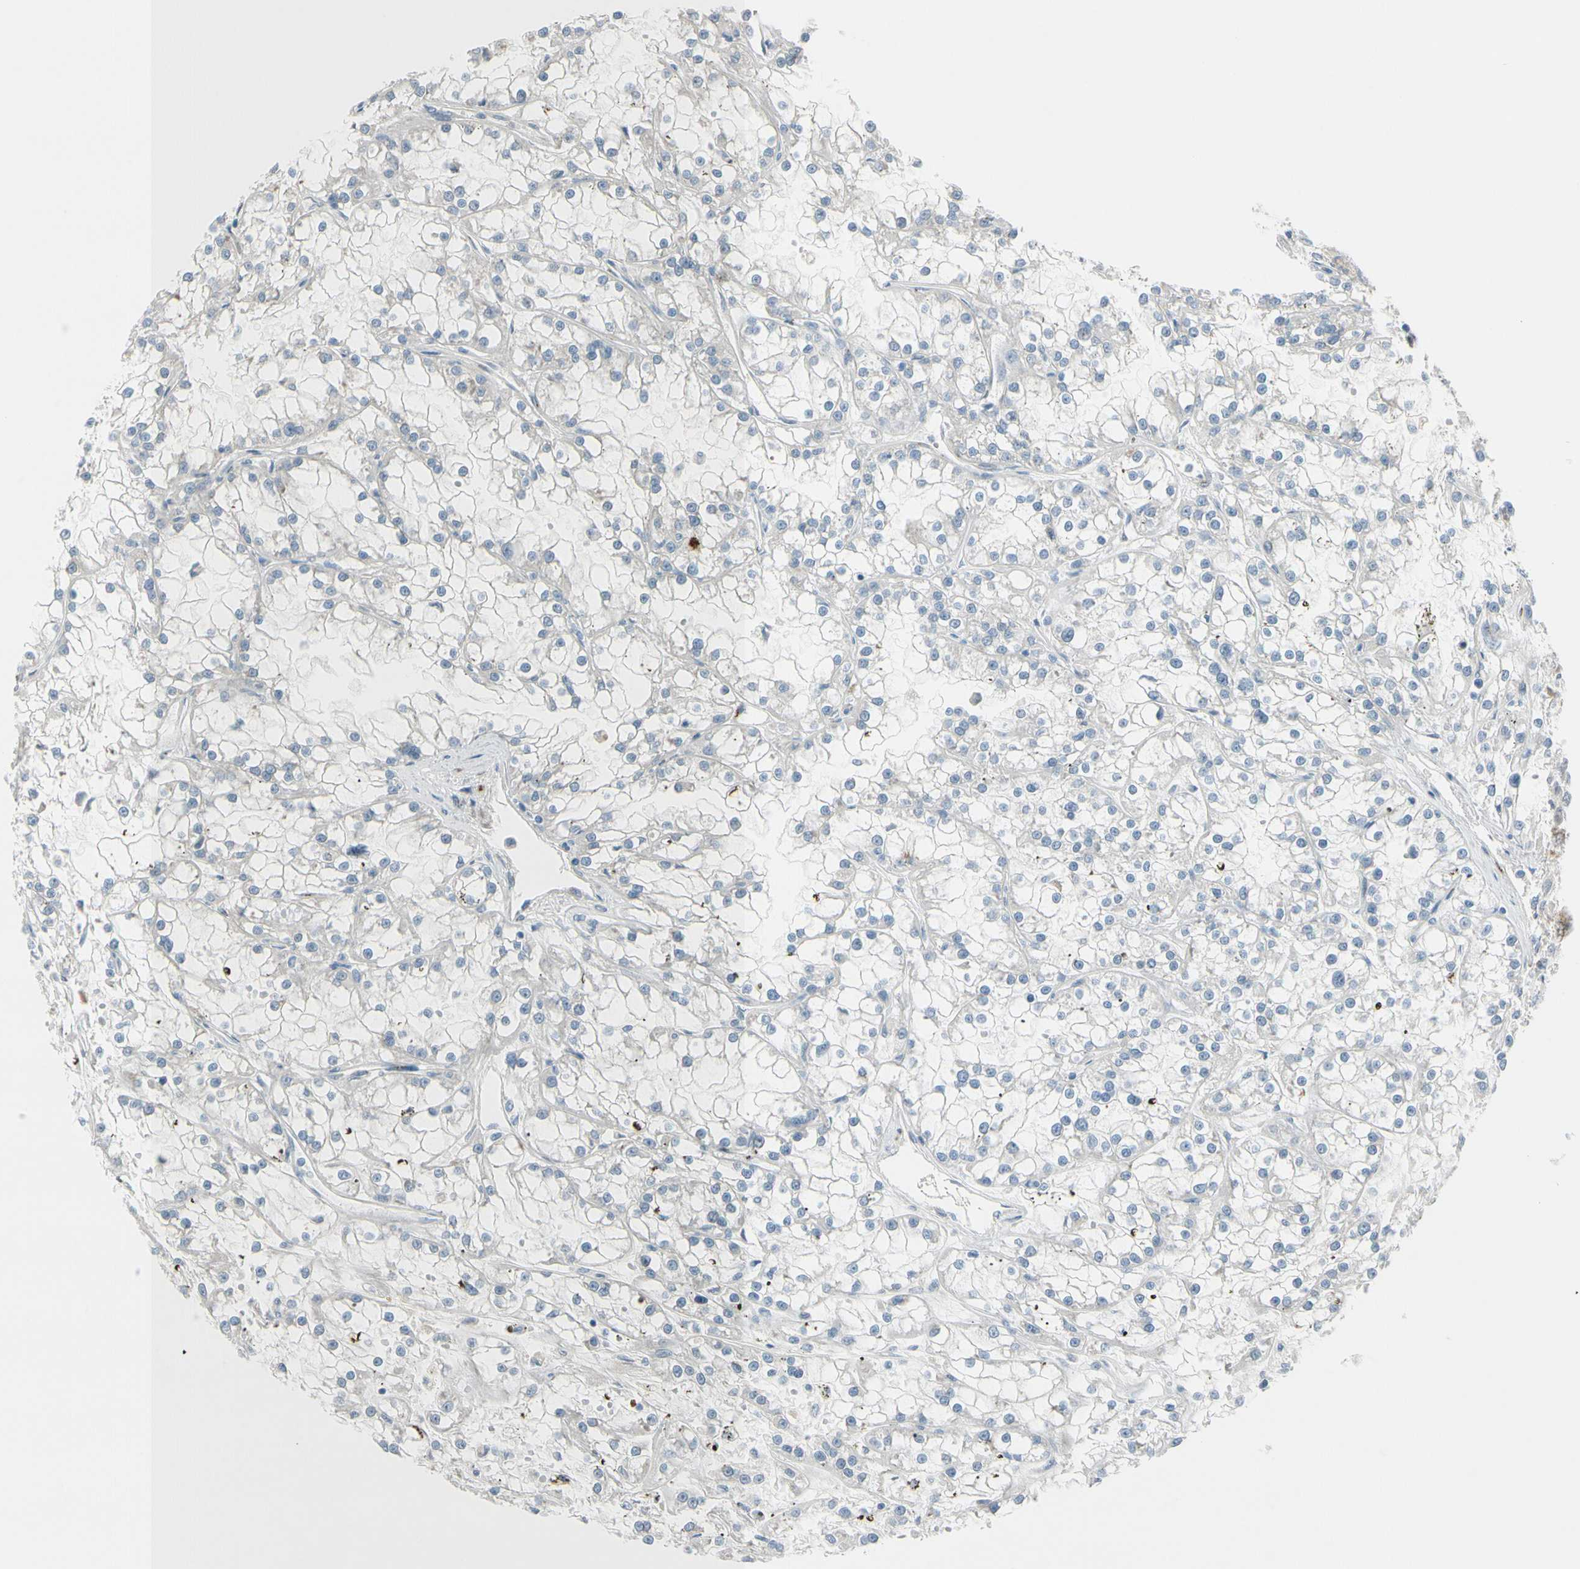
{"staining": {"intensity": "negative", "quantity": "none", "location": "none"}, "tissue": "renal cancer", "cell_type": "Tumor cells", "image_type": "cancer", "snomed": [{"axis": "morphology", "description": "Adenocarcinoma, NOS"}, {"axis": "topography", "description": "Kidney"}], "caption": "Immunohistochemistry of human renal adenocarcinoma reveals no staining in tumor cells.", "gene": "B4GALNT1", "patient": {"sex": "female", "age": 52}}